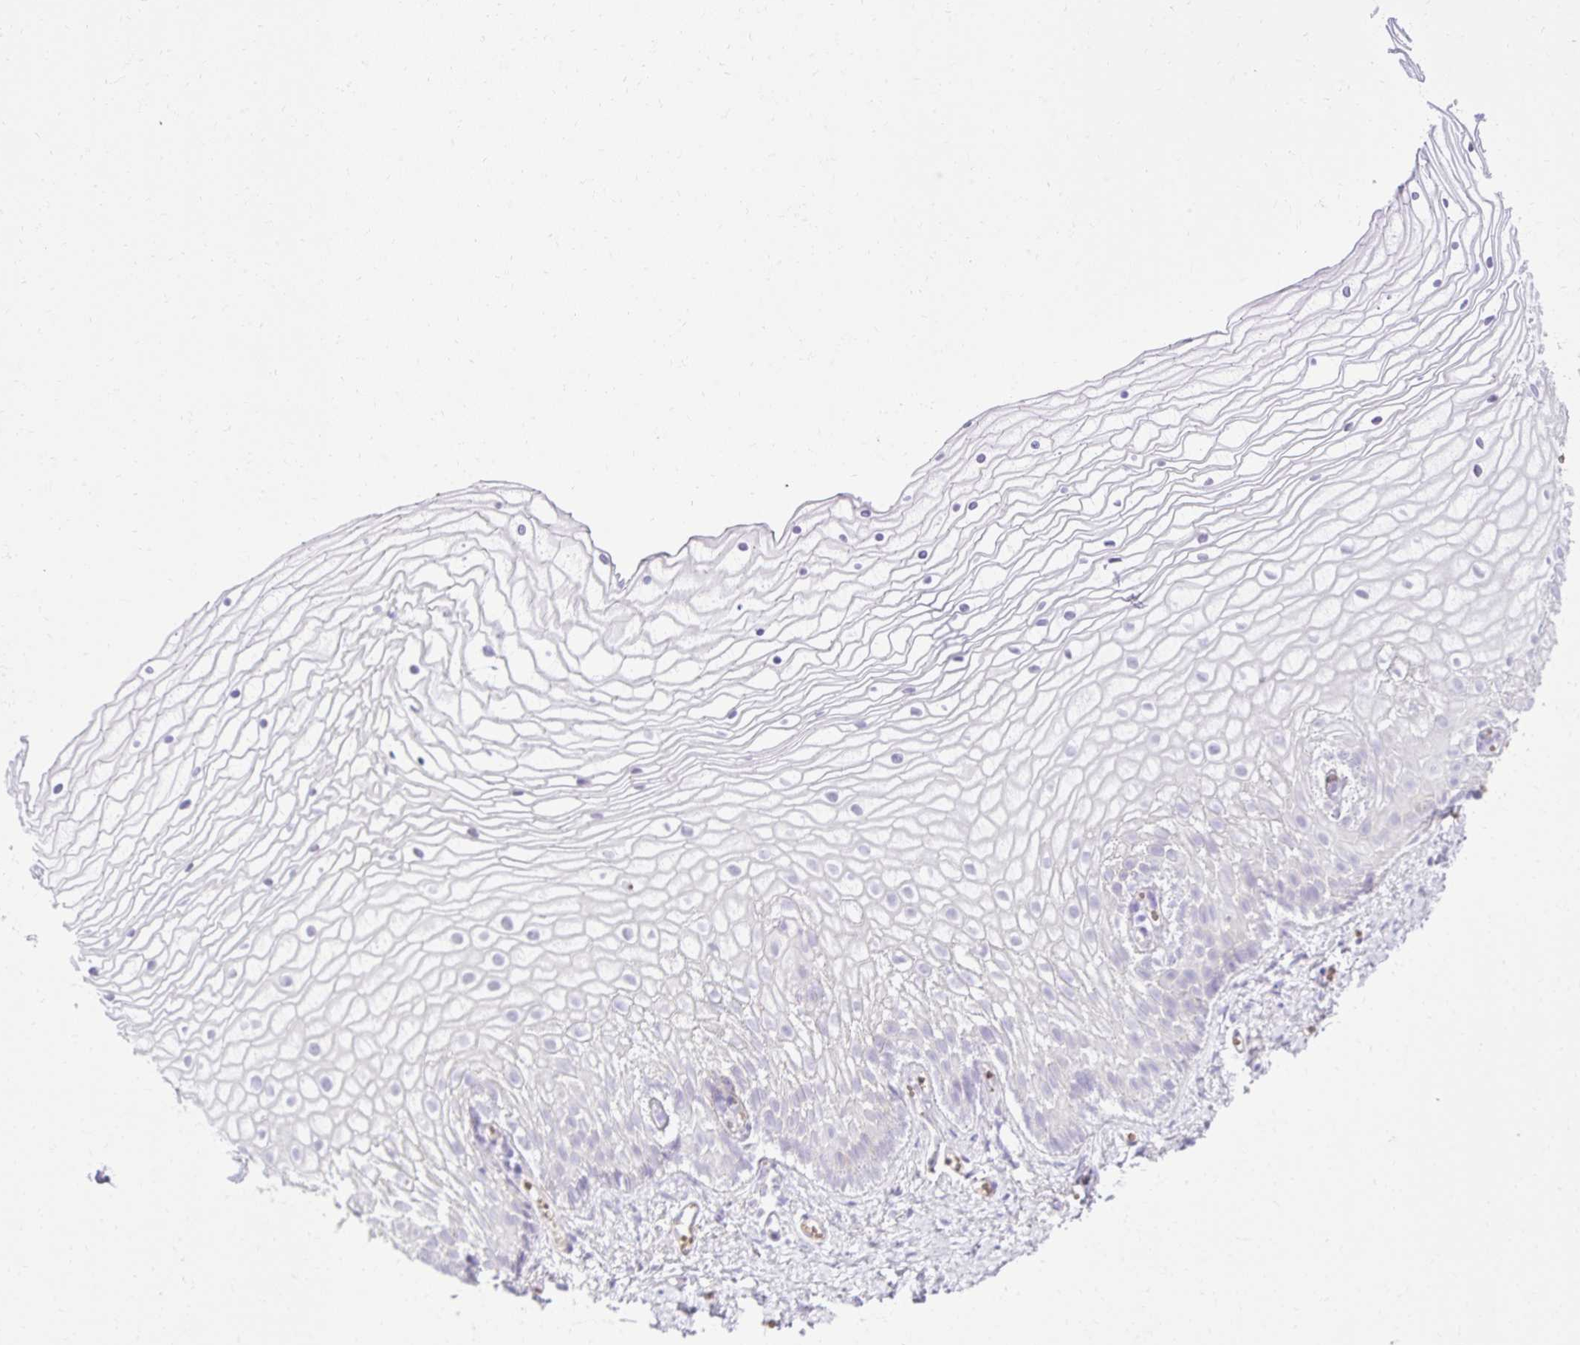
{"staining": {"intensity": "negative", "quantity": "none", "location": "none"}, "tissue": "vagina", "cell_type": "Squamous epithelial cells", "image_type": "normal", "snomed": [{"axis": "morphology", "description": "Normal tissue, NOS"}, {"axis": "topography", "description": "Vagina"}], "caption": "This is an immunohistochemistry photomicrograph of unremarkable vagina. There is no expression in squamous epithelial cells.", "gene": "PITPNM3", "patient": {"sex": "female", "age": 56}}